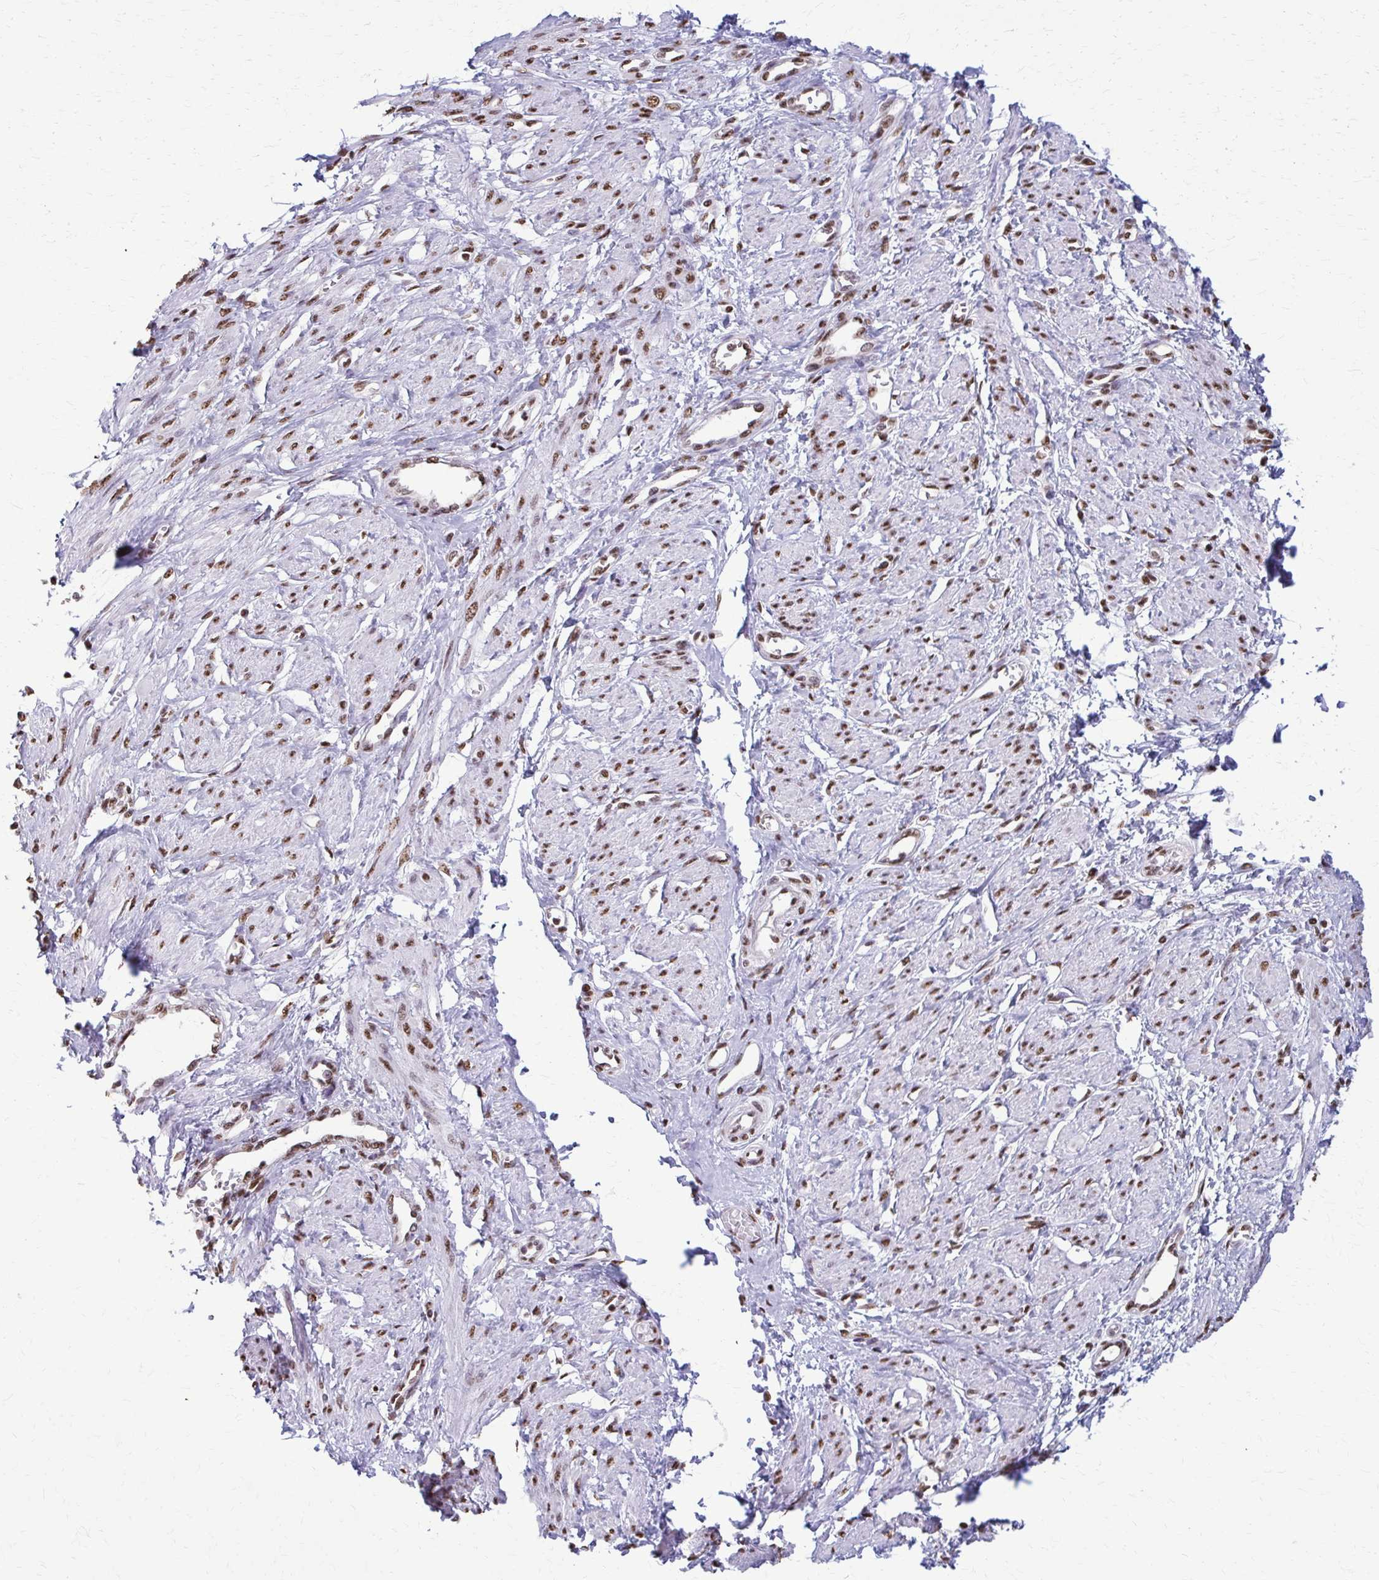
{"staining": {"intensity": "moderate", "quantity": ">75%", "location": "nuclear"}, "tissue": "smooth muscle", "cell_type": "Smooth muscle cells", "image_type": "normal", "snomed": [{"axis": "morphology", "description": "Normal tissue, NOS"}, {"axis": "topography", "description": "Smooth muscle"}, {"axis": "topography", "description": "Uterus"}], "caption": "Immunohistochemistry (DAB) staining of normal smooth muscle demonstrates moderate nuclear protein positivity in about >75% of smooth muscle cells.", "gene": "SNRPA", "patient": {"sex": "female", "age": 39}}